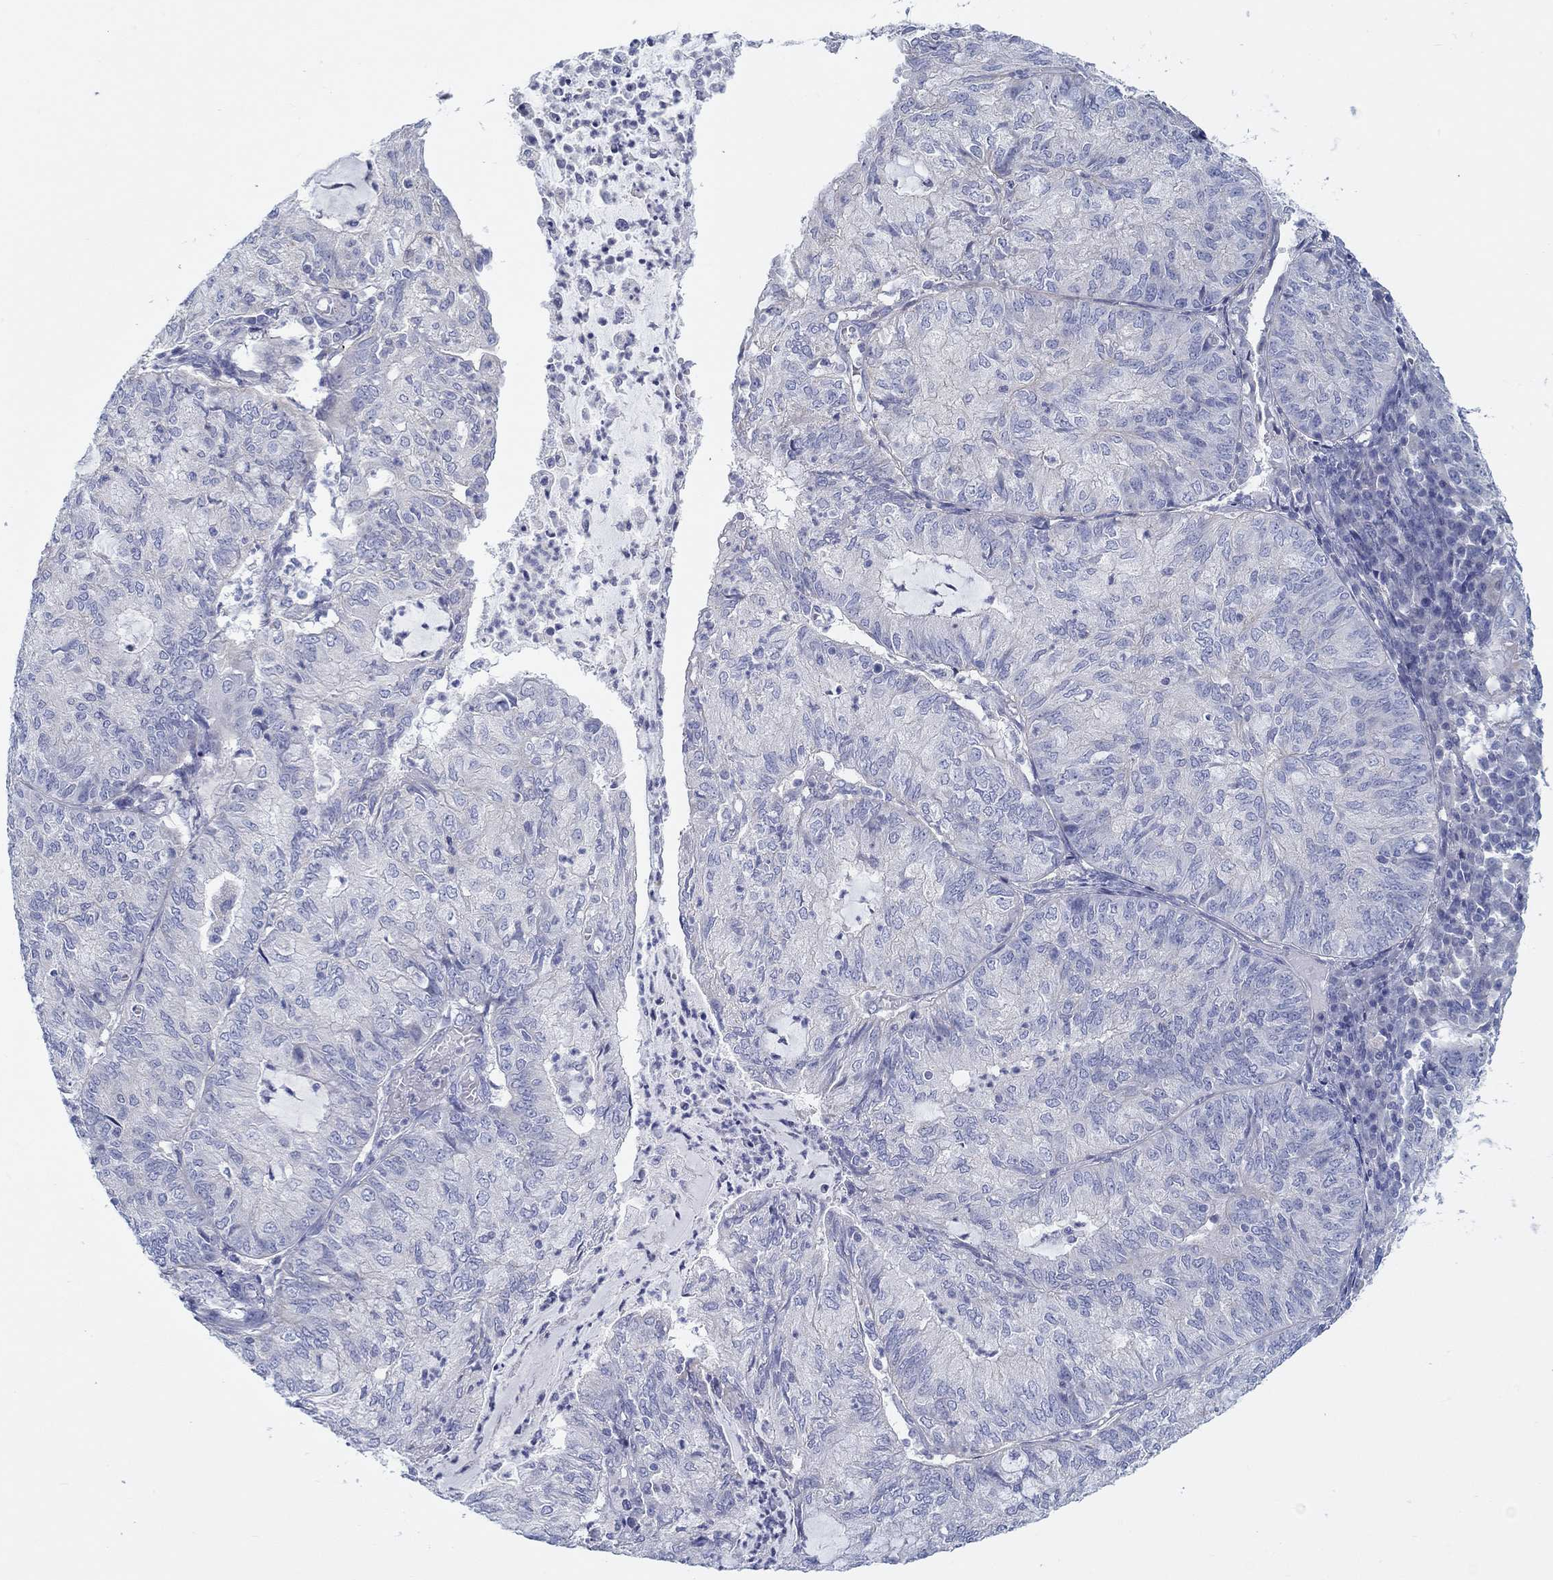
{"staining": {"intensity": "negative", "quantity": "none", "location": "none"}, "tissue": "endometrial cancer", "cell_type": "Tumor cells", "image_type": "cancer", "snomed": [{"axis": "morphology", "description": "Adenocarcinoma, NOS"}, {"axis": "topography", "description": "Endometrium"}], "caption": "Tumor cells are negative for brown protein staining in adenocarcinoma (endometrial). (Brightfield microscopy of DAB (3,3'-diaminobenzidine) immunohistochemistry (IHC) at high magnification).", "gene": "HAPLN4", "patient": {"sex": "female", "age": 82}}